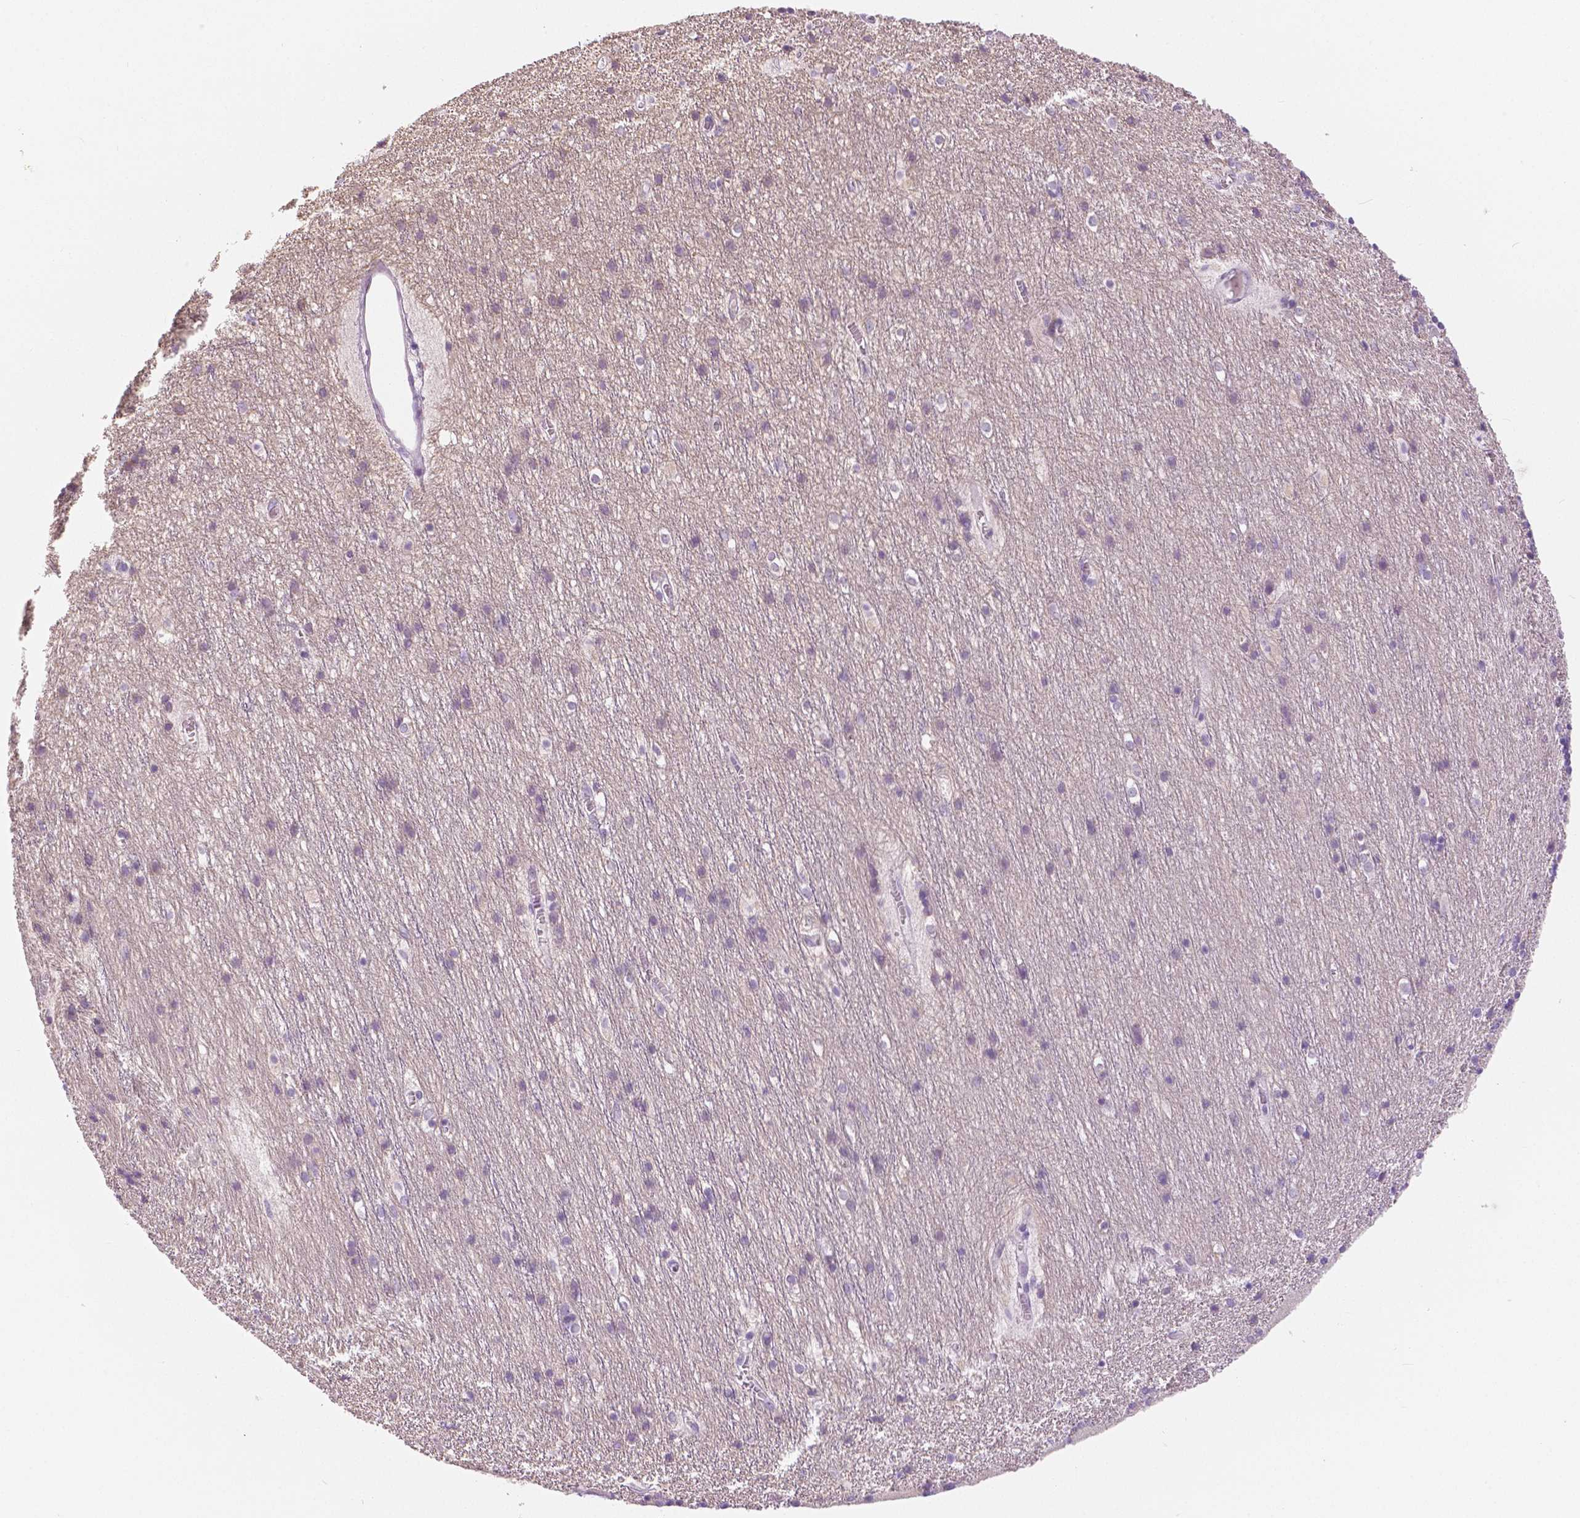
{"staining": {"intensity": "negative", "quantity": "none", "location": "none"}, "tissue": "cerebellum", "cell_type": "Cells in granular layer", "image_type": "normal", "snomed": [{"axis": "morphology", "description": "Normal tissue, NOS"}, {"axis": "topography", "description": "Cerebellum"}], "caption": "High power microscopy photomicrograph of an immunohistochemistry photomicrograph of benign cerebellum, revealing no significant positivity in cells in granular layer.", "gene": "SLC24A1", "patient": {"sex": "male", "age": 70}}